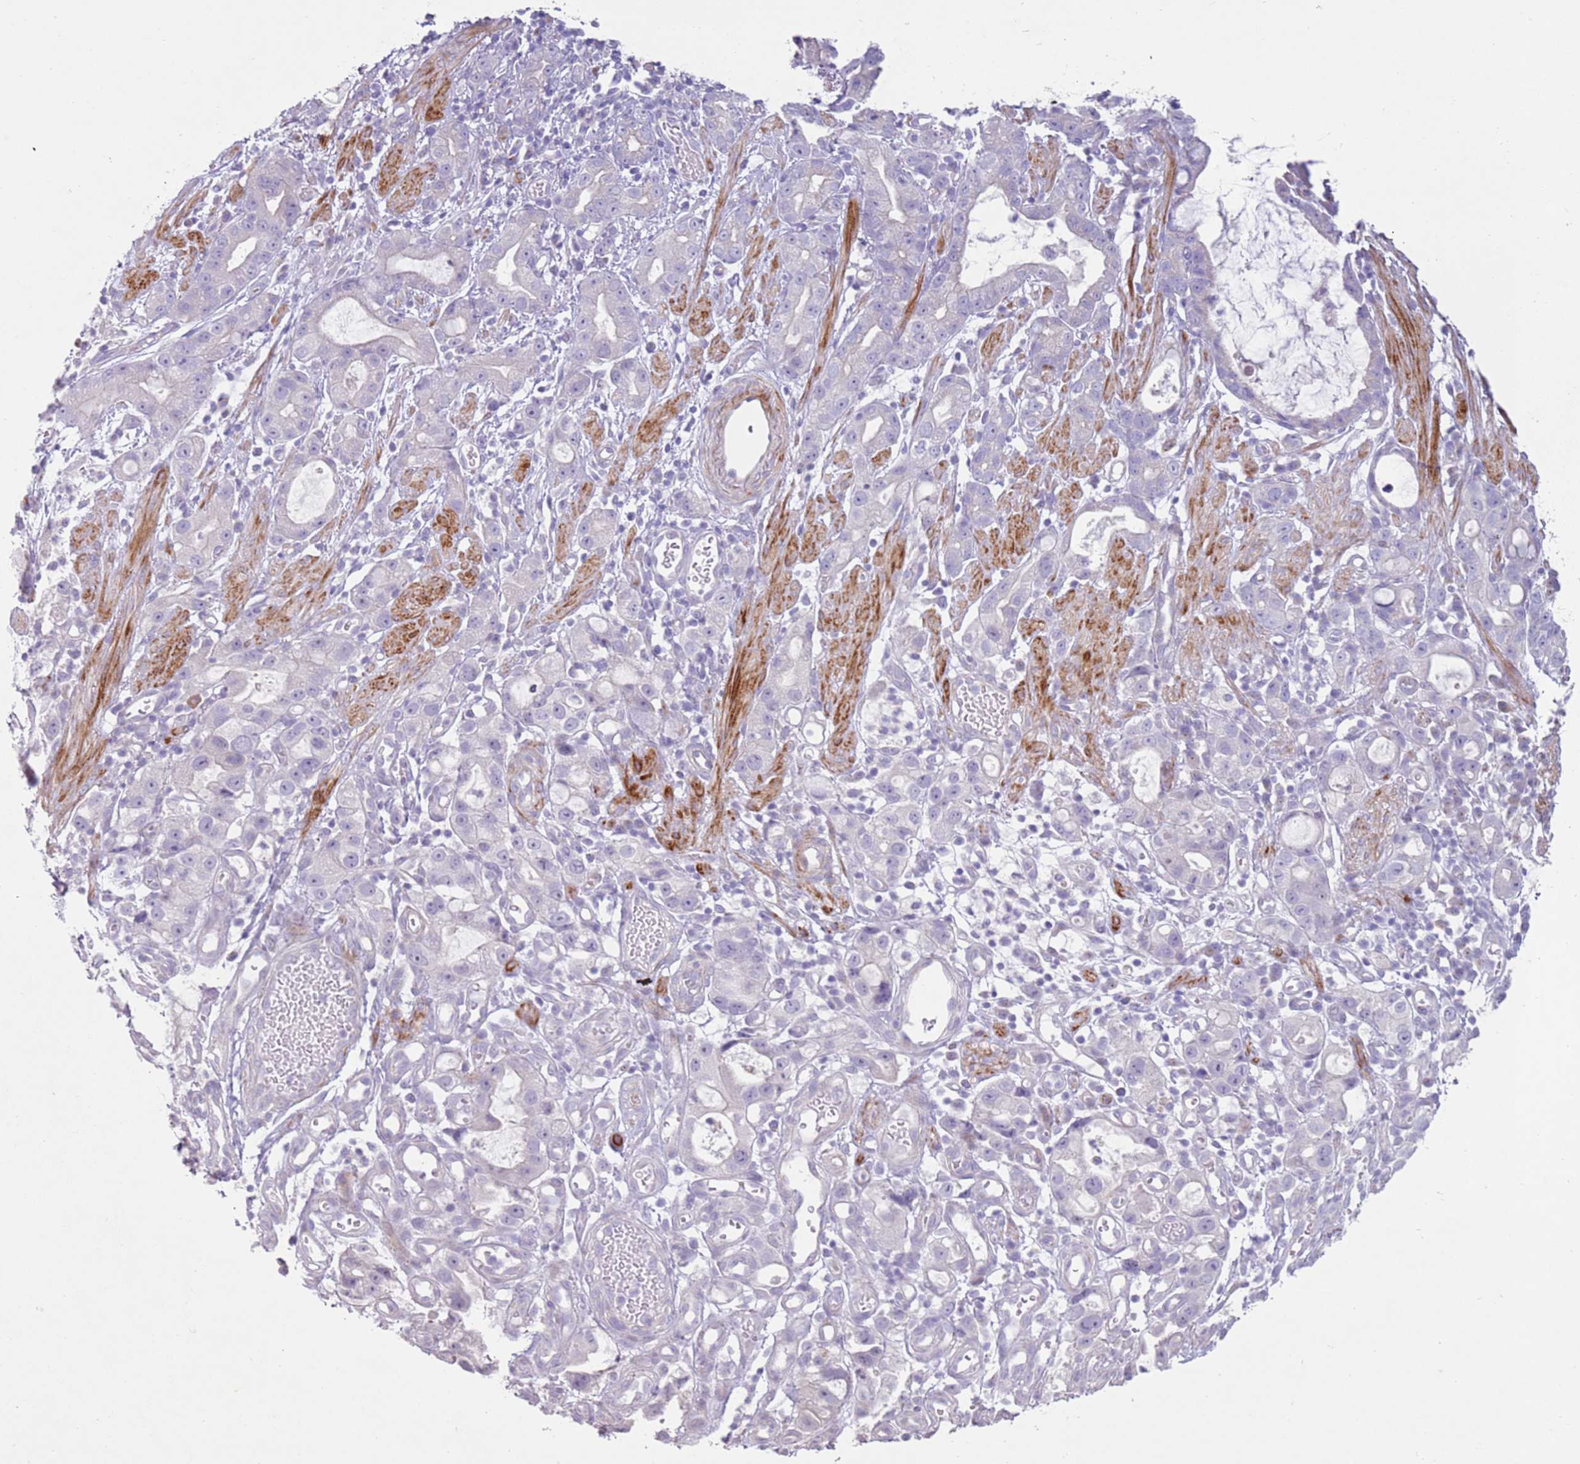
{"staining": {"intensity": "negative", "quantity": "none", "location": "none"}, "tissue": "stomach cancer", "cell_type": "Tumor cells", "image_type": "cancer", "snomed": [{"axis": "morphology", "description": "Adenocarcinoma, NOS"}, {"axis": "topography", "description": "Stomach"}], "caption": "Immunohistochemical staining of stomach adenocarcinoma demonstrates no significant positivity in tumor cells.", "gene": "ZNF239", "patient": {"sex": "male", "age": 55}}